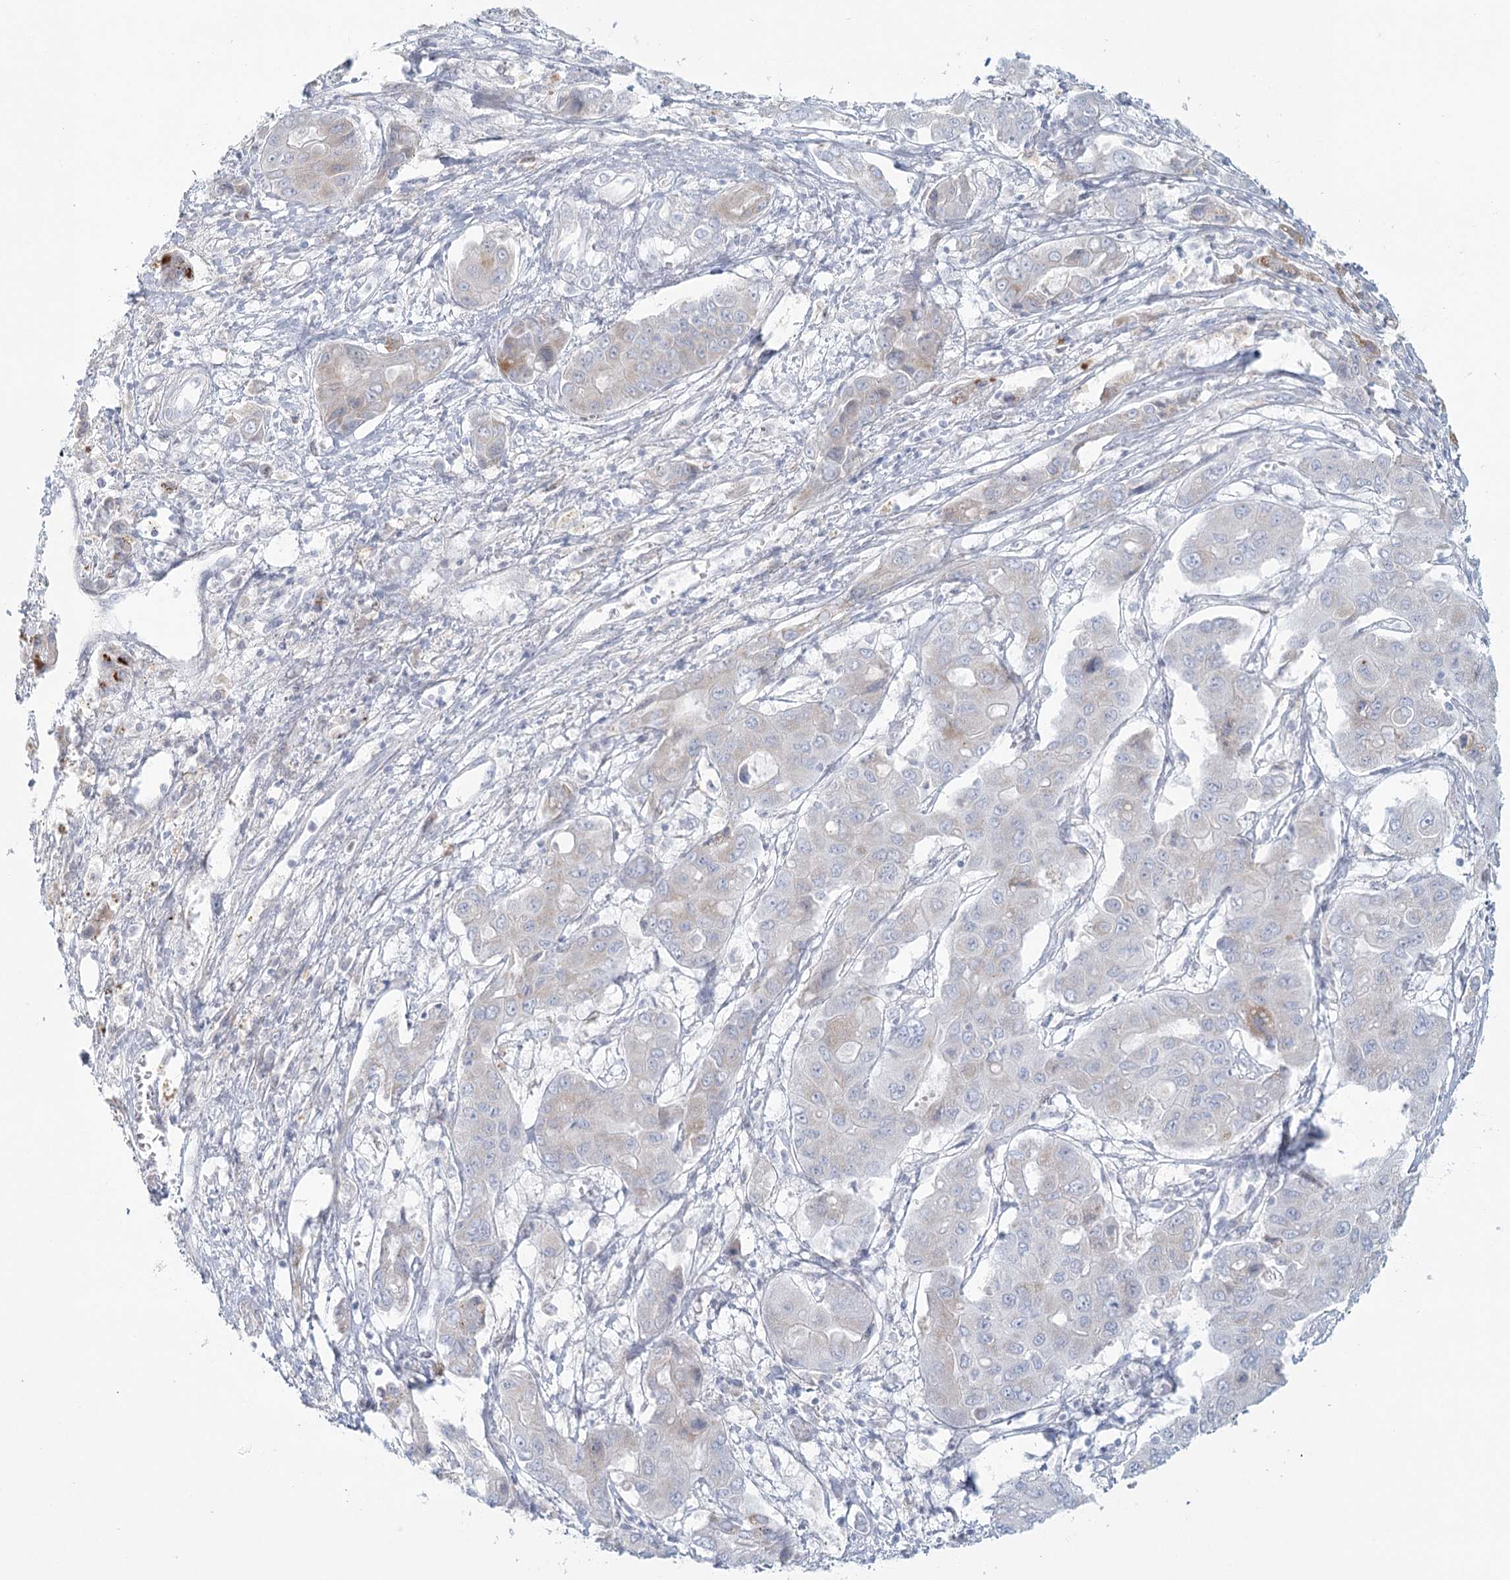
{"staining": {"intensity": "negative", "quantity": "none", "location": "none"}, "tissue": "liver cancer", "cell_type": "Tumor cells", "image_type": "cancer", "snomed": [{"axis": "morphology", "description": "Cholangiocarcinoma"}, {"axis": "topography", "description": "Liver"}], "caption": "Tumor cells are negative for brown protein staining in cholangiocarcinoma (liver).", "gene": "BPHL", "patient": {"sex": "male", "age": 67}}